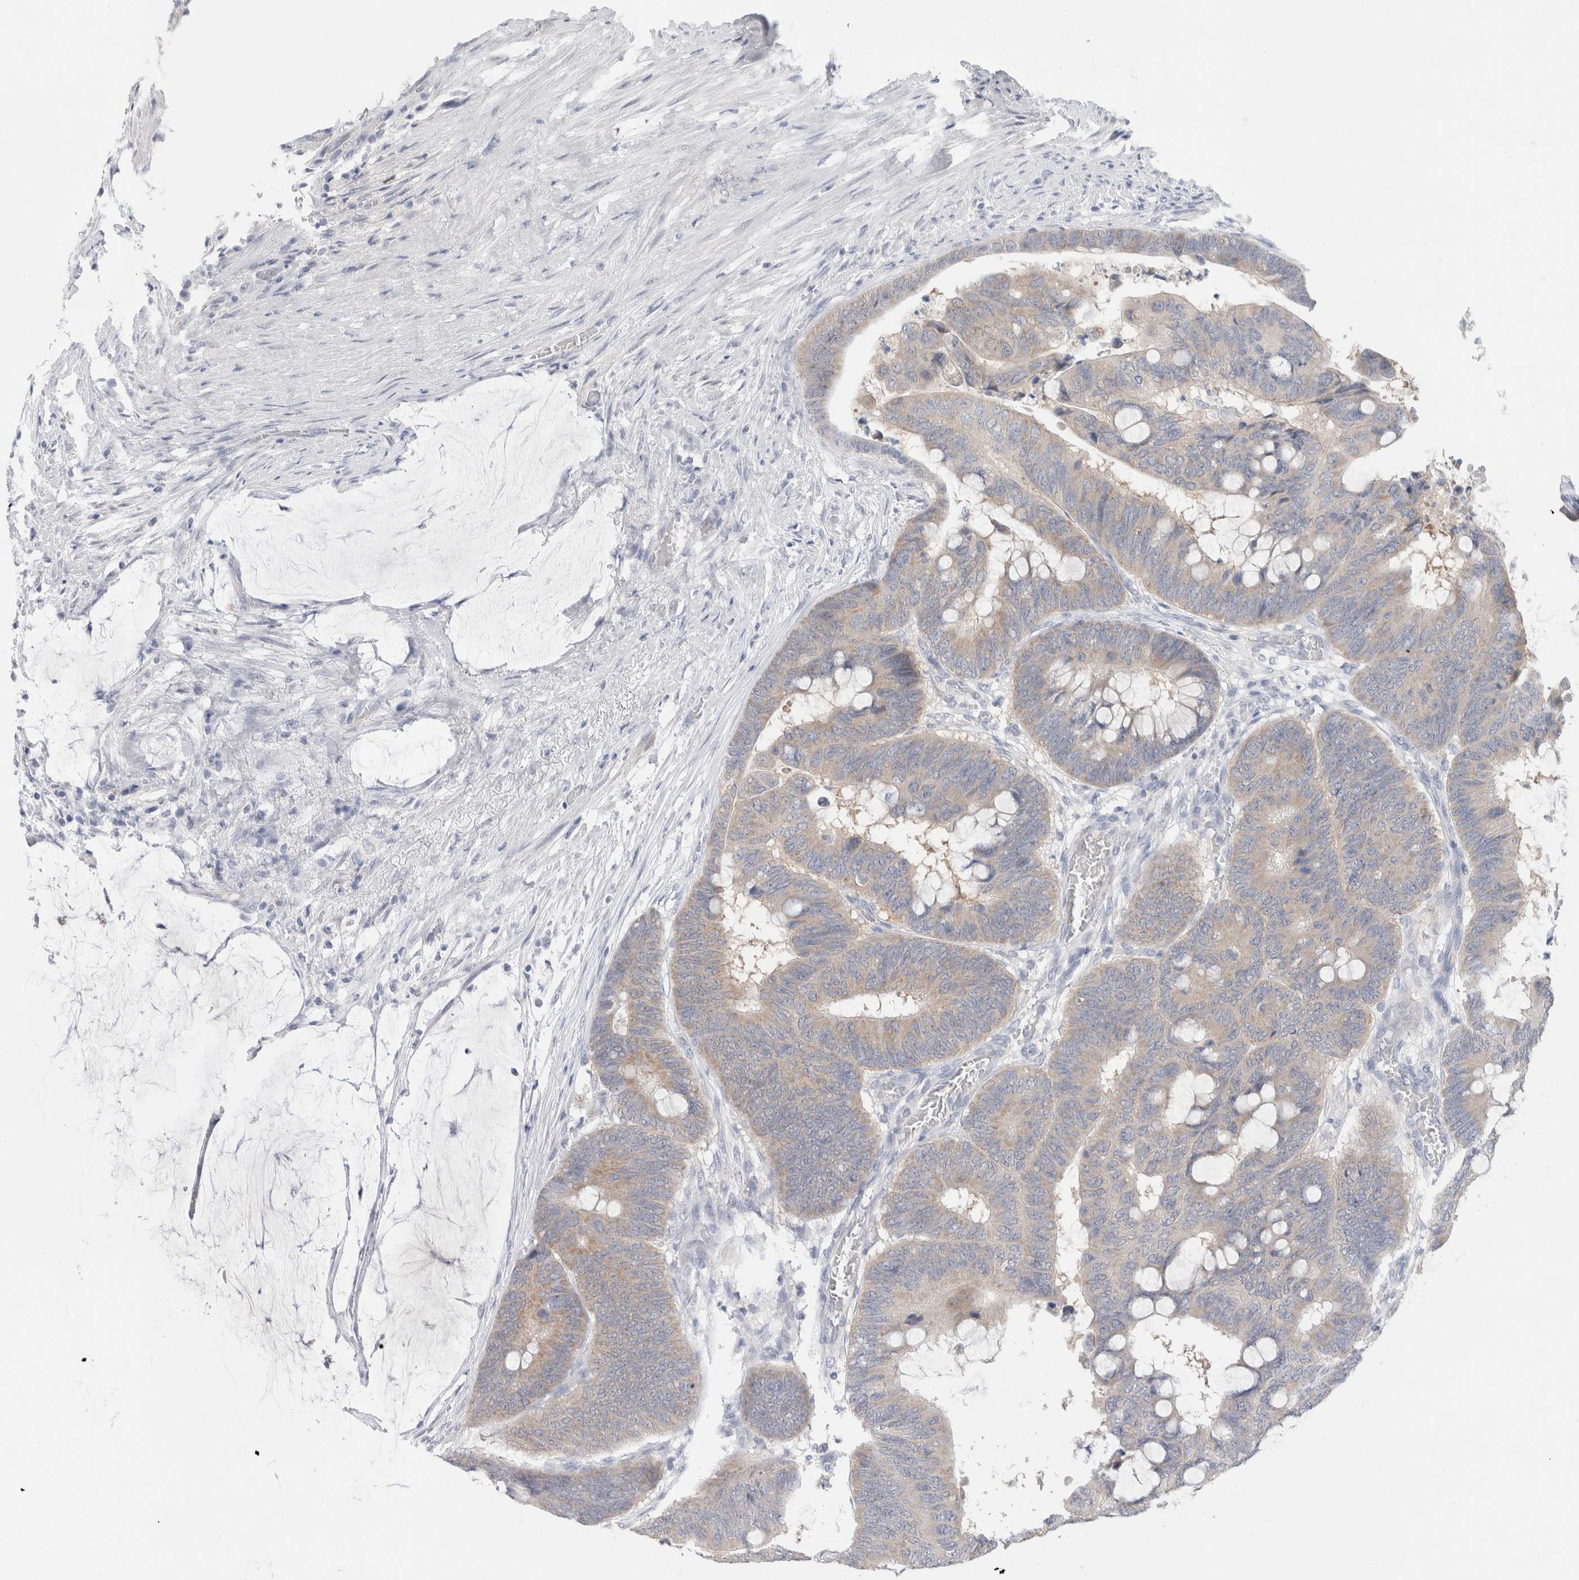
{"staining": {"intensity": "weak", "quantity": ">75%", "location": "cytoplasmic/membranous"}, "tissue": "colorectal cancer", "cell_type": "Tumor cells", "image_type": "cancer", "snomed": [{"axis": "morphology", "description": "Normal tissue, NOS"}, {"axis": "morphology", "description": "Adenocarcinoma, NOS"}, {"axis": "topography", "description": "Rectum"}], "caption": "This is an image of immunohistochemistry staining of colorectal adenocarcinoma, which shows weak expression in the cytoplasmic/membranous of tumor cells.", "gene": "NDOR1", "patient": {"sex": "male", "age": 92}}